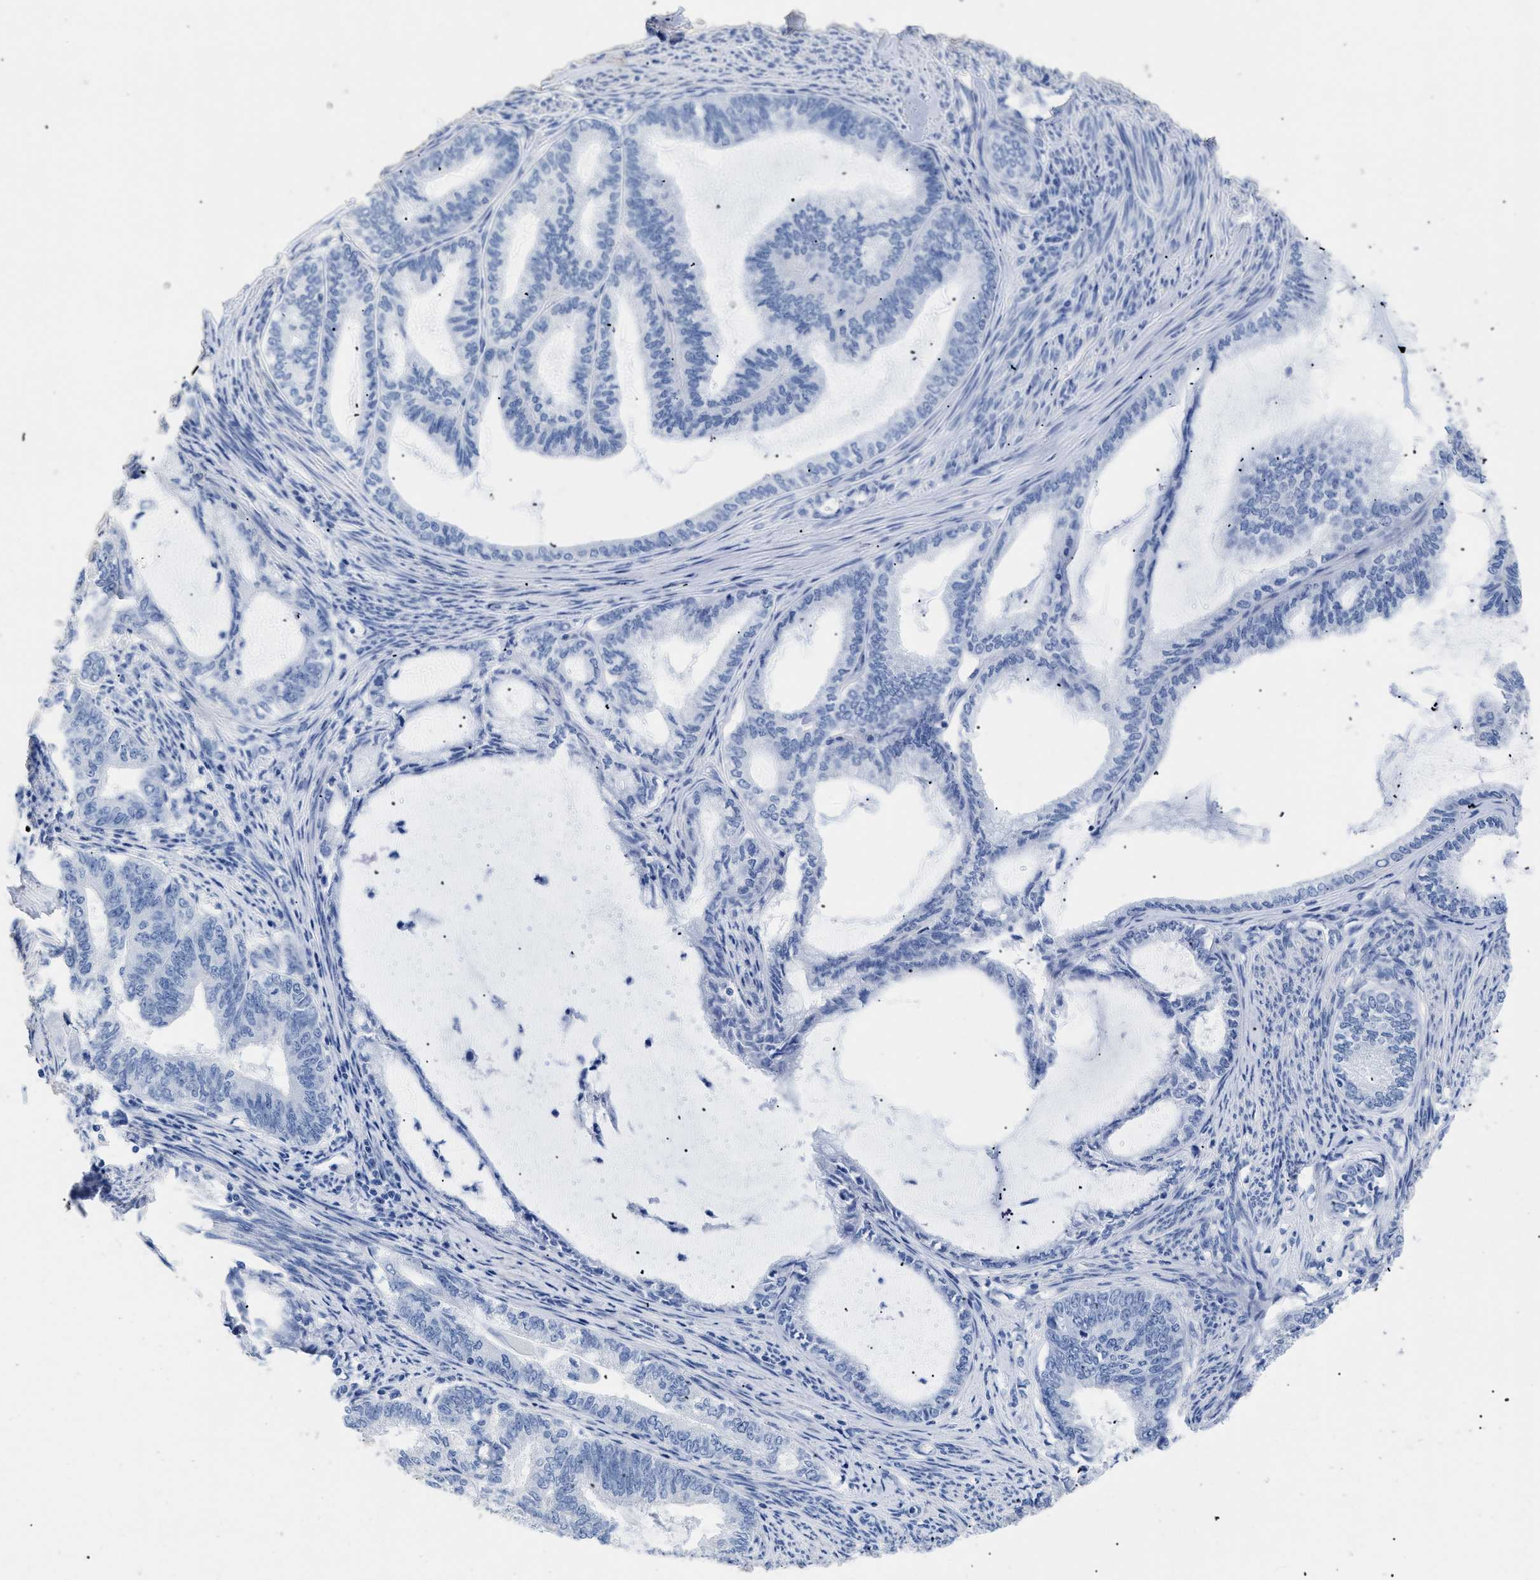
{"staining": {"intensity": "negative", "quantity": "none", "location": "none"}, "tissue": "endometrial cancer", "cell_type": "Tumor cells", "image_type": "cancer", "snomed": [{"axis": "morphology", "description": "Adenocarcinoma, NOS"}, {"axis": "topography", "description": "Endometrium"}], "caption": "Human adenocarcinoma (endometrial) stained for a protein using immunohistochemistry (IHC) reveals no expression in tumor cells.", "gene": "DLC1", "patient": {"sex": "female", "age": 86}}